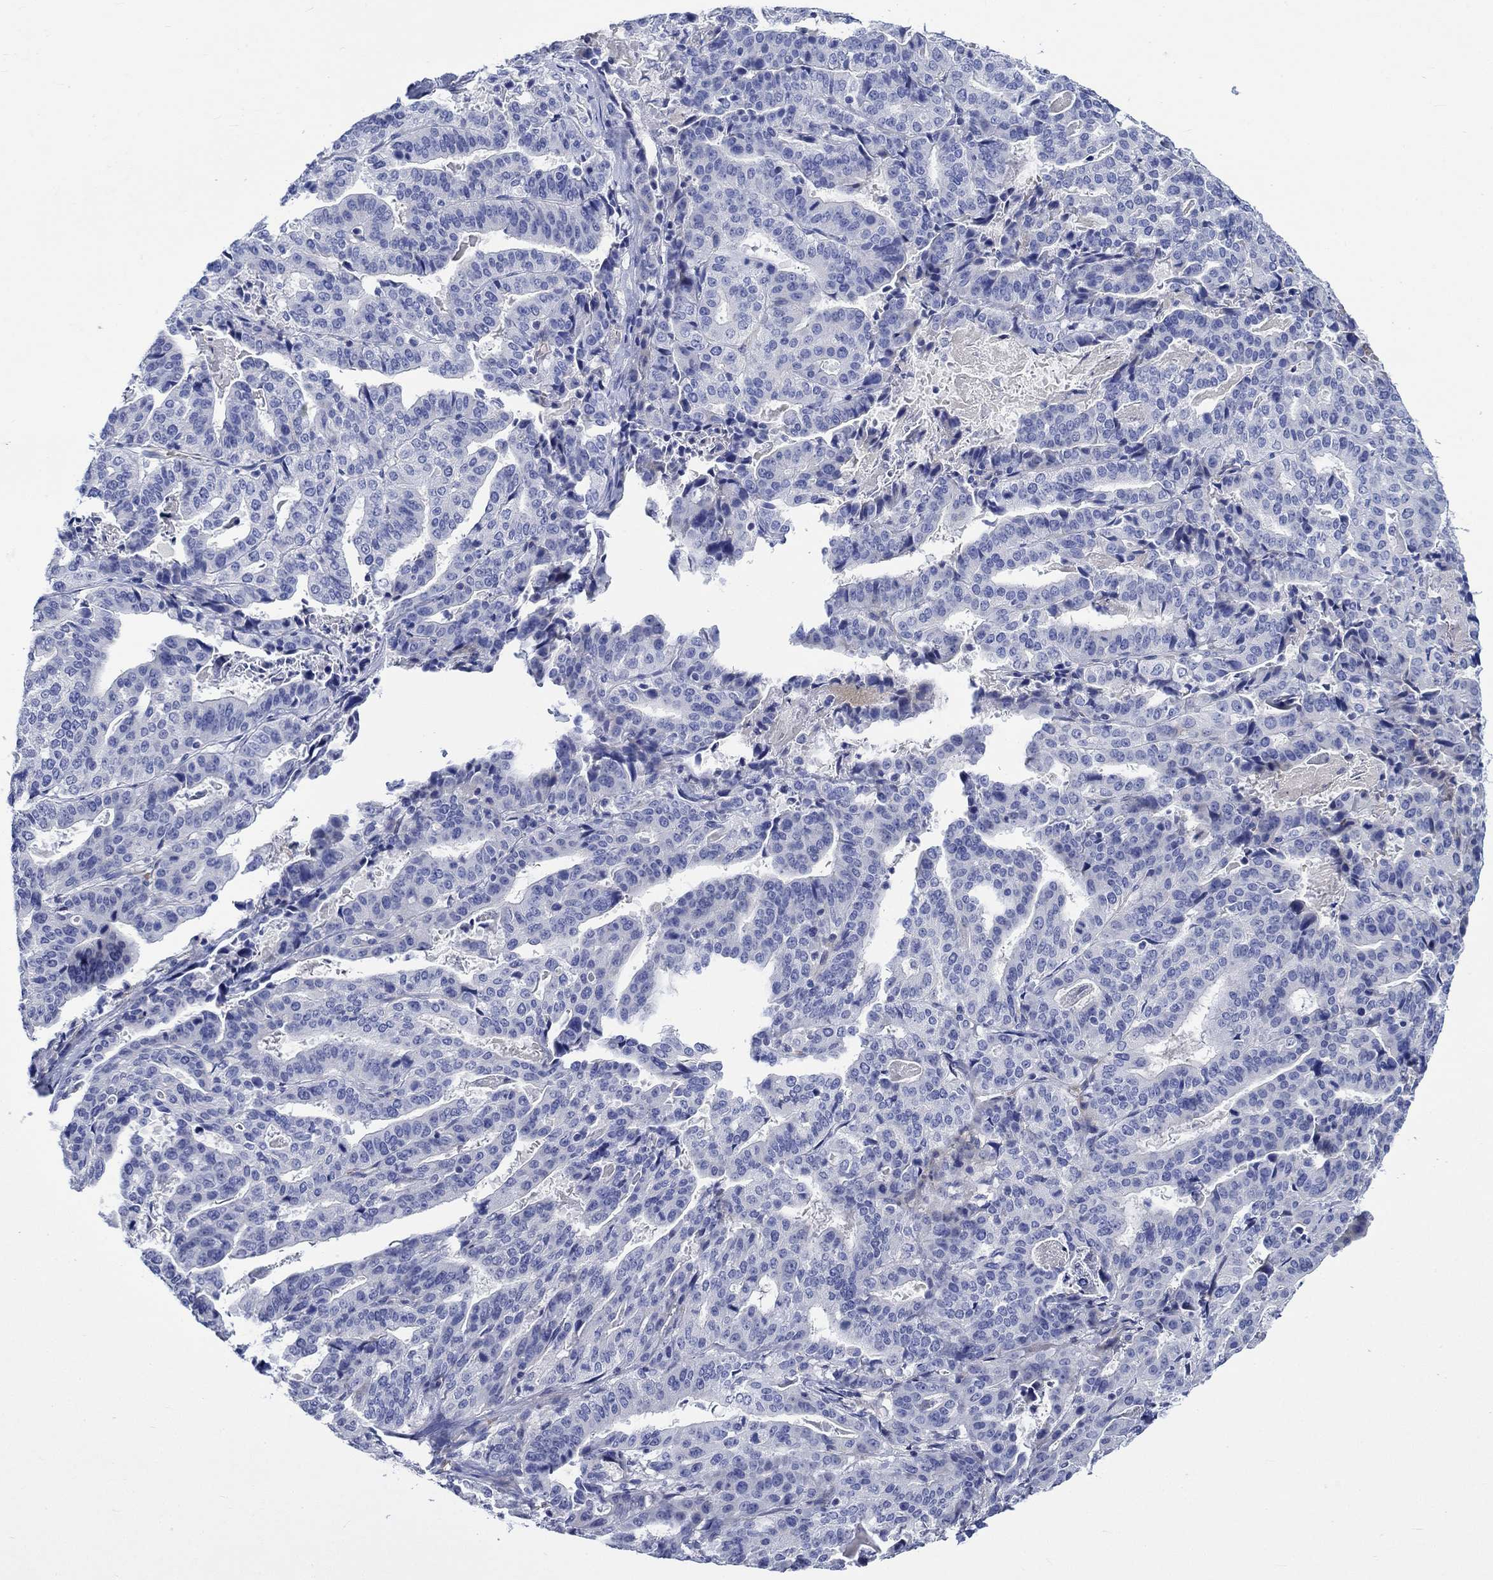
{"staining": {"intensity": "negative", "quantity": "none", "location": "none"}, "tissue": "stomach cancer", "cell_type": "Tumor cells", "image_type": "cancer", "snomed": [{"axis": "morphology", "description": "Adenocarcinoma, NOS"}, {"axis": "topography", "description": "Stomach"}], "caption": "IHC micrograph of stomach adenocarcinoma stained for a protein (brown), which exhibits no staining in tumor cells.", "gene": "NRIP3", "patient": {"sex": "male", "age": 48}}